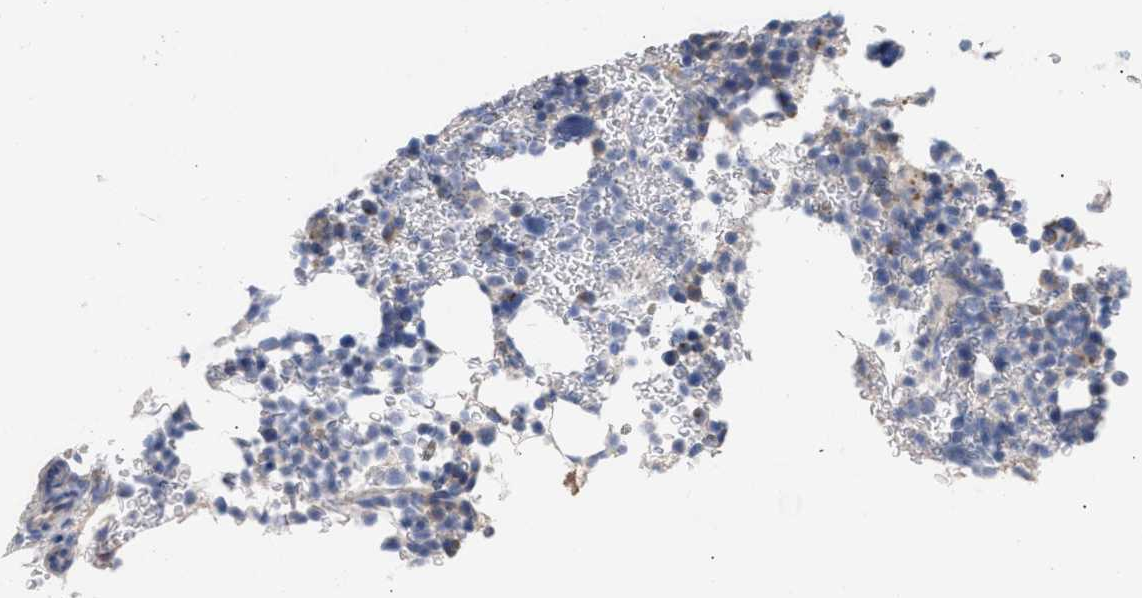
{"staining": {"intensity": "moderate", "quantity": "<25%", "location": "cytoplasmic/membranous"}, "tissue": "bone marrow", "cell_type": "Hematopoietic cells", "image_type": "normal", "snomed": [{"axis": "morphology", "description": "Normal tissue, NOS"}, {"axis": "topography", "description": "Bone marrow"}], "caption": "Hematopoietic cells show moderate cytoplasmic/membranous positivity in approximately <25% of cells in normal bone marrow.", "gene": "SELENOM", "patient": {"sex": "female", "age": 81}}